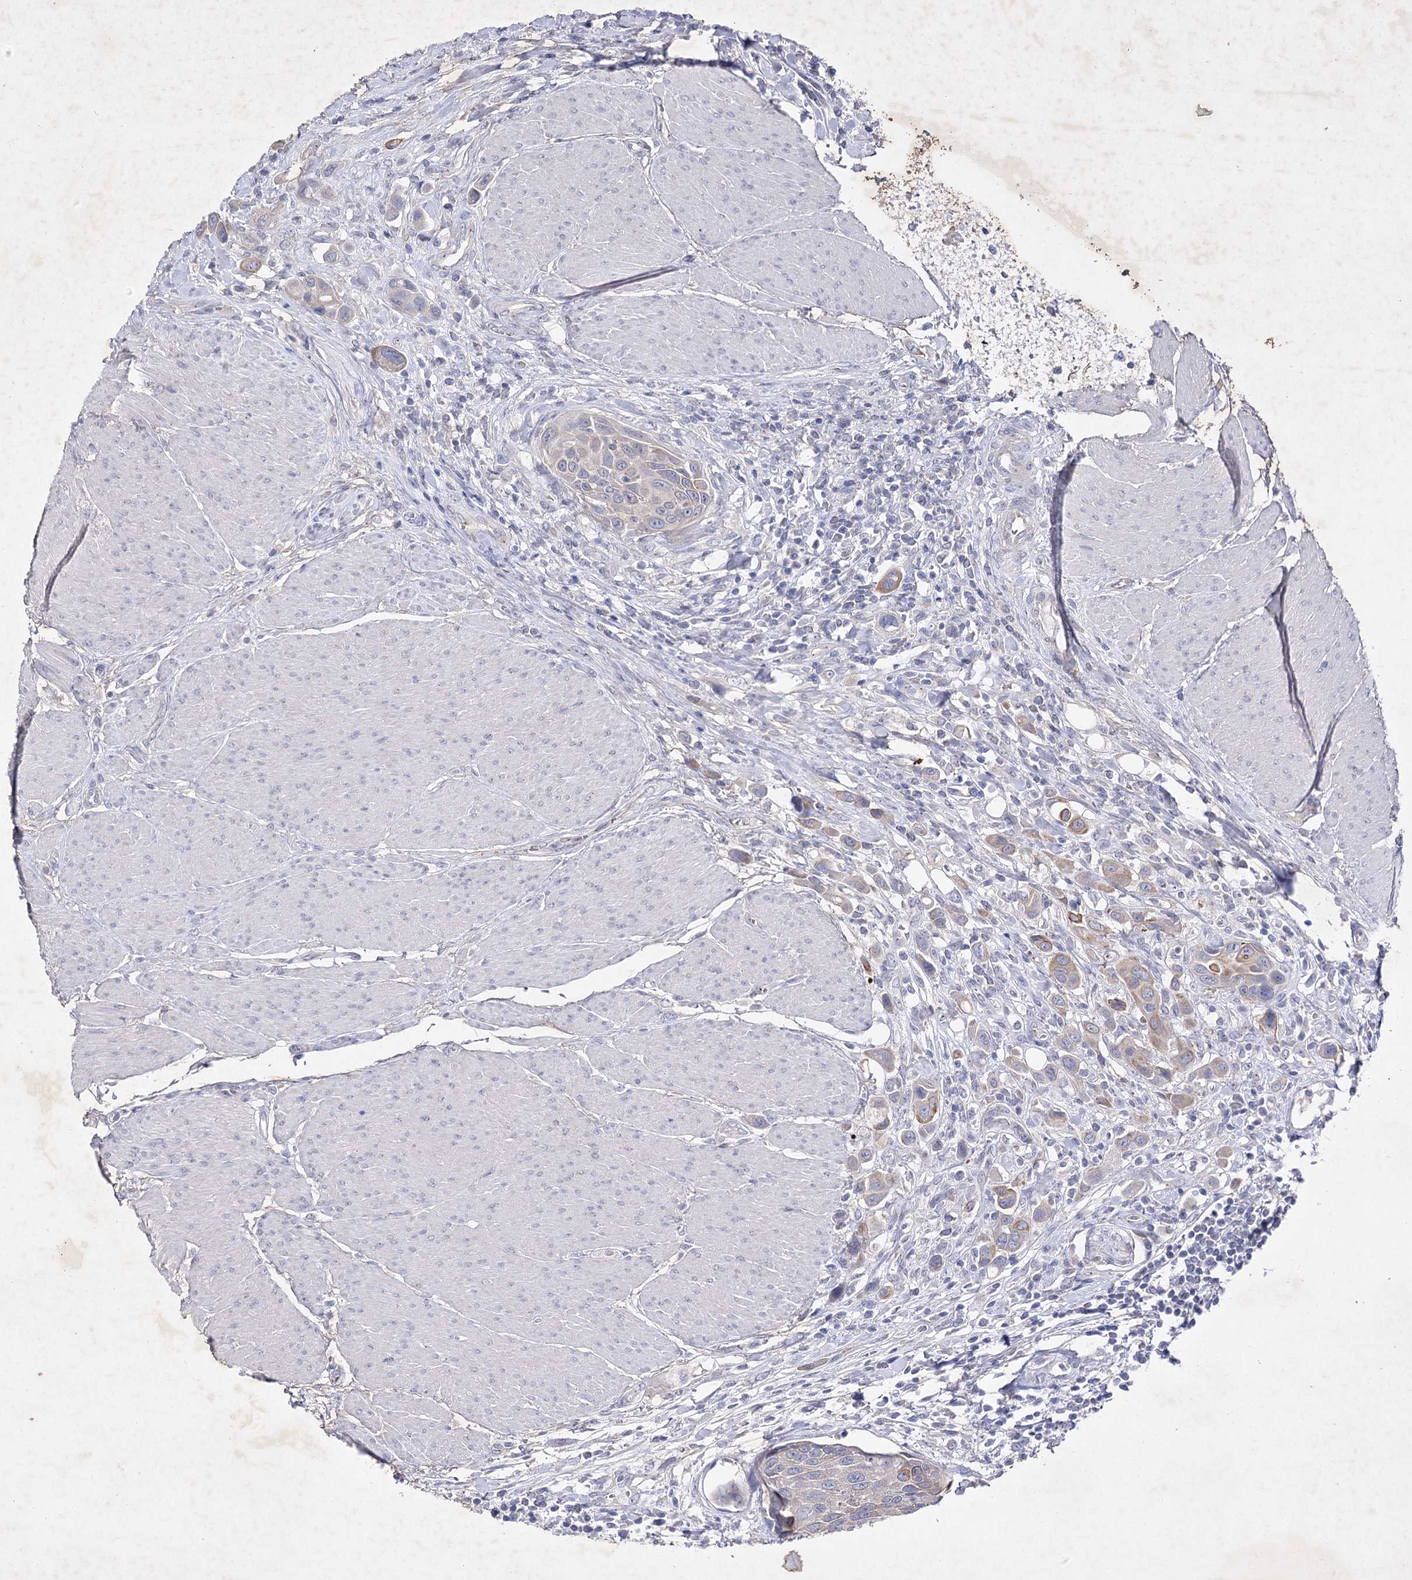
{"staining": {"intensity": "weak", "quantity": "25%-75%", "location": "cytoplasmic/membranous"}, "tissue": "urothelial cancer", "cell_type": "Tumor cells", "image_type": "cancer", "snomed": [{"axis": "morphology", "description": "Urothelial carcinoma, High grade"}, {"axis": "topography", "description": "Urinary bladder"}], "caption": "The histopathology image displays a brown stain indicating the presence of a protein in the cytoplasmic/membranous of tumor cells in urothelial cancer.", "gene": "COX15", "patient": {"sex": "male", "age": 50}}